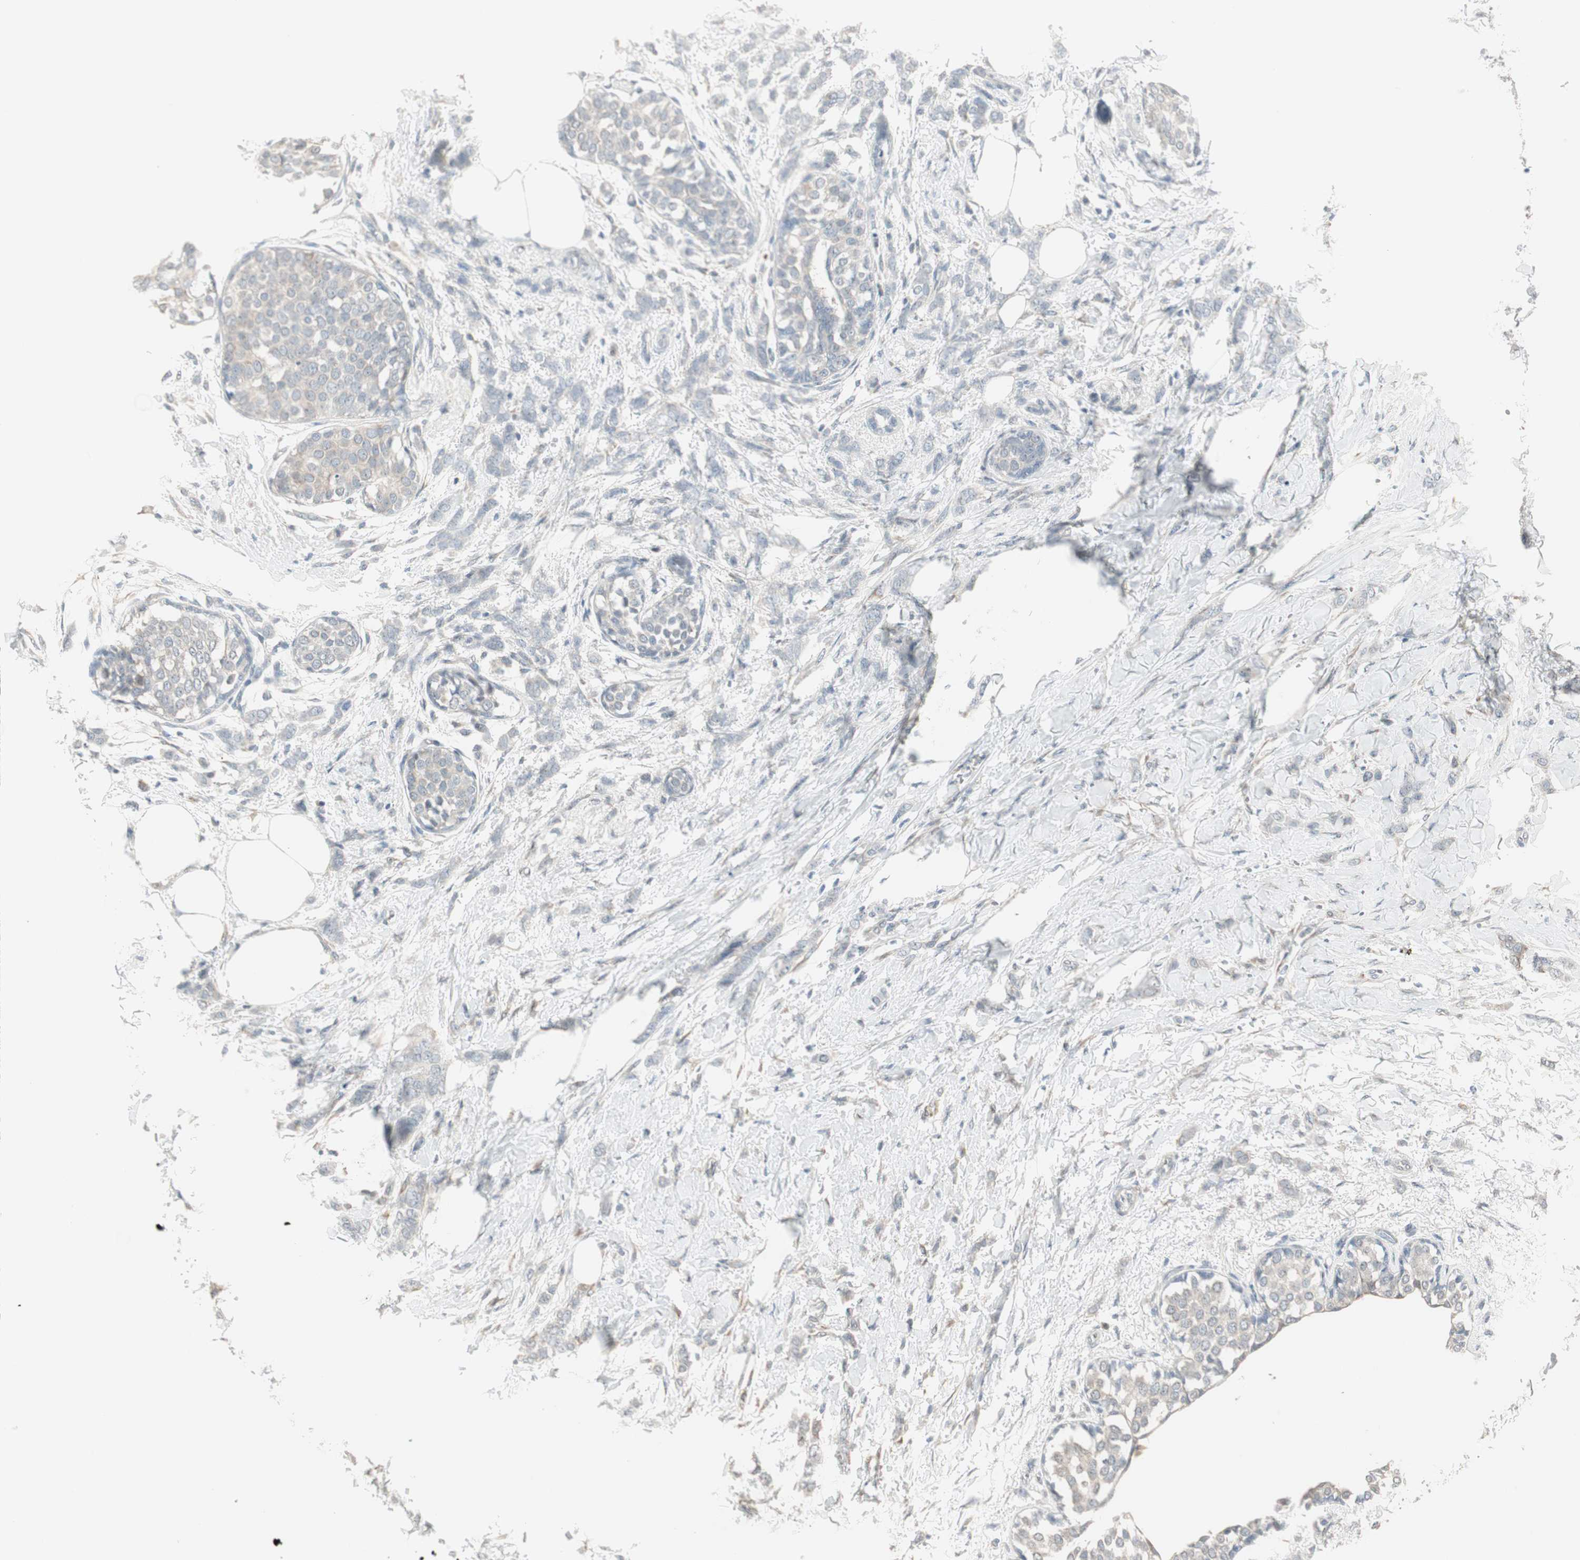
{"staining": {"intensity": "weak", "quantity": "25%-75%", "location": "cytoplasmic/membranous"}, "tissue": "breast cancer", "cell_type": "Tumor cells", "image_type": "cancer", "snomed": [{"axis": "morphology", "description": "Lobular carcinoma, in situ"}, {"axis": "morphology", "description": "Lobular carcinoma"}, {"axis": "topography", "description": "Breast"}], "caption": "The immunohistochemical stain shows weak cytoplasmic/membranous positivity in tumor cells of breast lobular carcinoma tissue.", "gene": "PDZK1", "patient": {"sex": "female", "age": 41}}